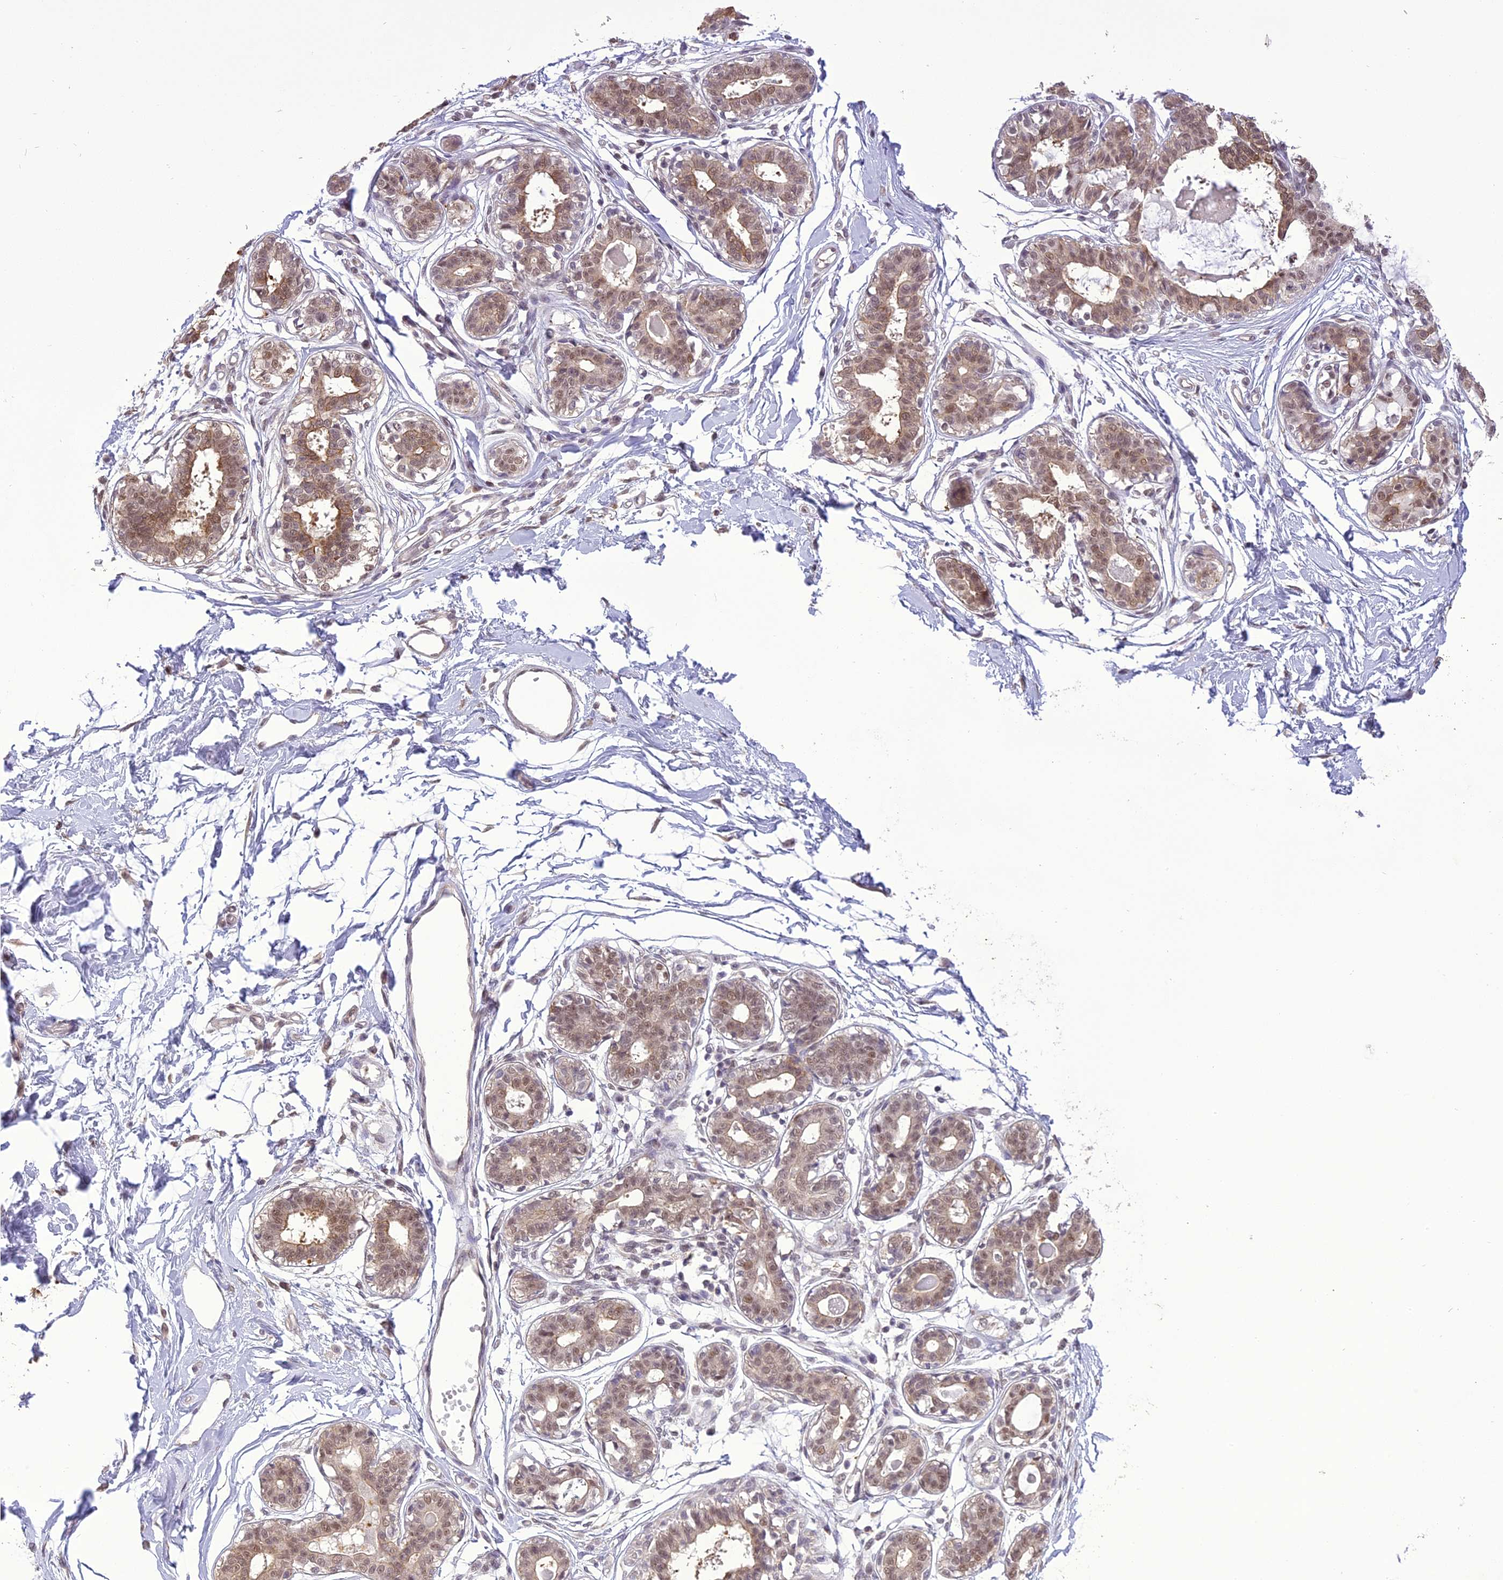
{"staining": {"intensity": "negative", "quantity": "none", "location": "none"}, "tissue": "breast", "cell_type": "Adipocytes", "image_type": "normal", "snomed": [{"axis": "morphology", "description": "Normal tissue, NOS"}, {"axis": "topography", "description": "Breast"}], "caption": "A high-resolution histopathology image shows immunohistochemistry (IHC) staining of unremarkable breast, which exhibits no significant staining in adipocytes.", "gene": "TIGD7", "patient": {"sex": "female", "age": 45}}